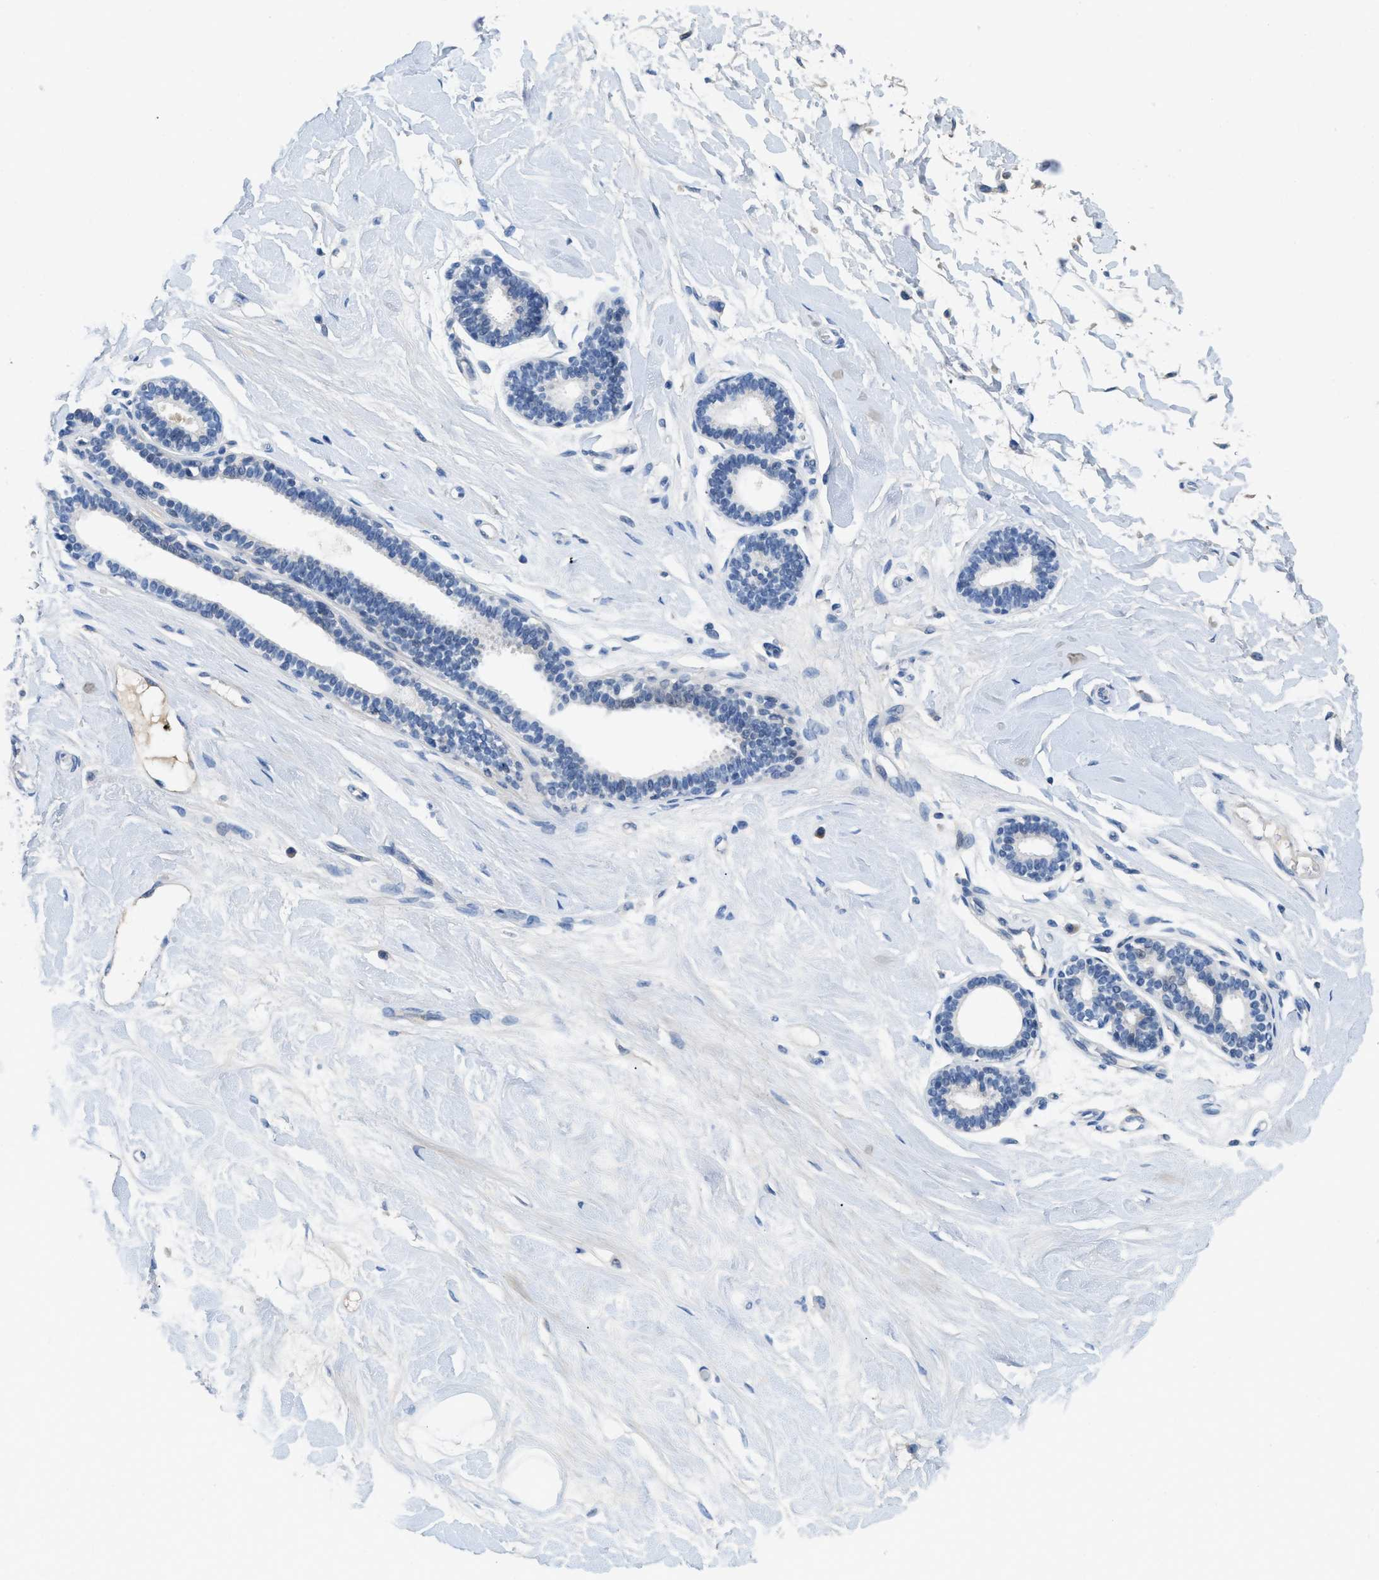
{"staining": {"intensity": "negative", "quantity": "none", "location": "none"}, "tissue": "breast", "cell_type": "Adipocytes", "image_type": "normal", "snomed": [{"axis": "morphology", "description": "Normal tissue, NOS"}, {"axis": "morphology", "description": "Lobular carcinoma"}, {"axis": "topography", "description": "Breast"}], "caption": "The photomicrograph shows no staining of adipocytes in unremarkable breast. (Brightfield microscopy of DAB (3,3'-diaminobenzidine) immunohistochemistry (IHC) at high magnification).", "gene": "TSPAN3", "patient": {"sex": "female", "age": 59}}